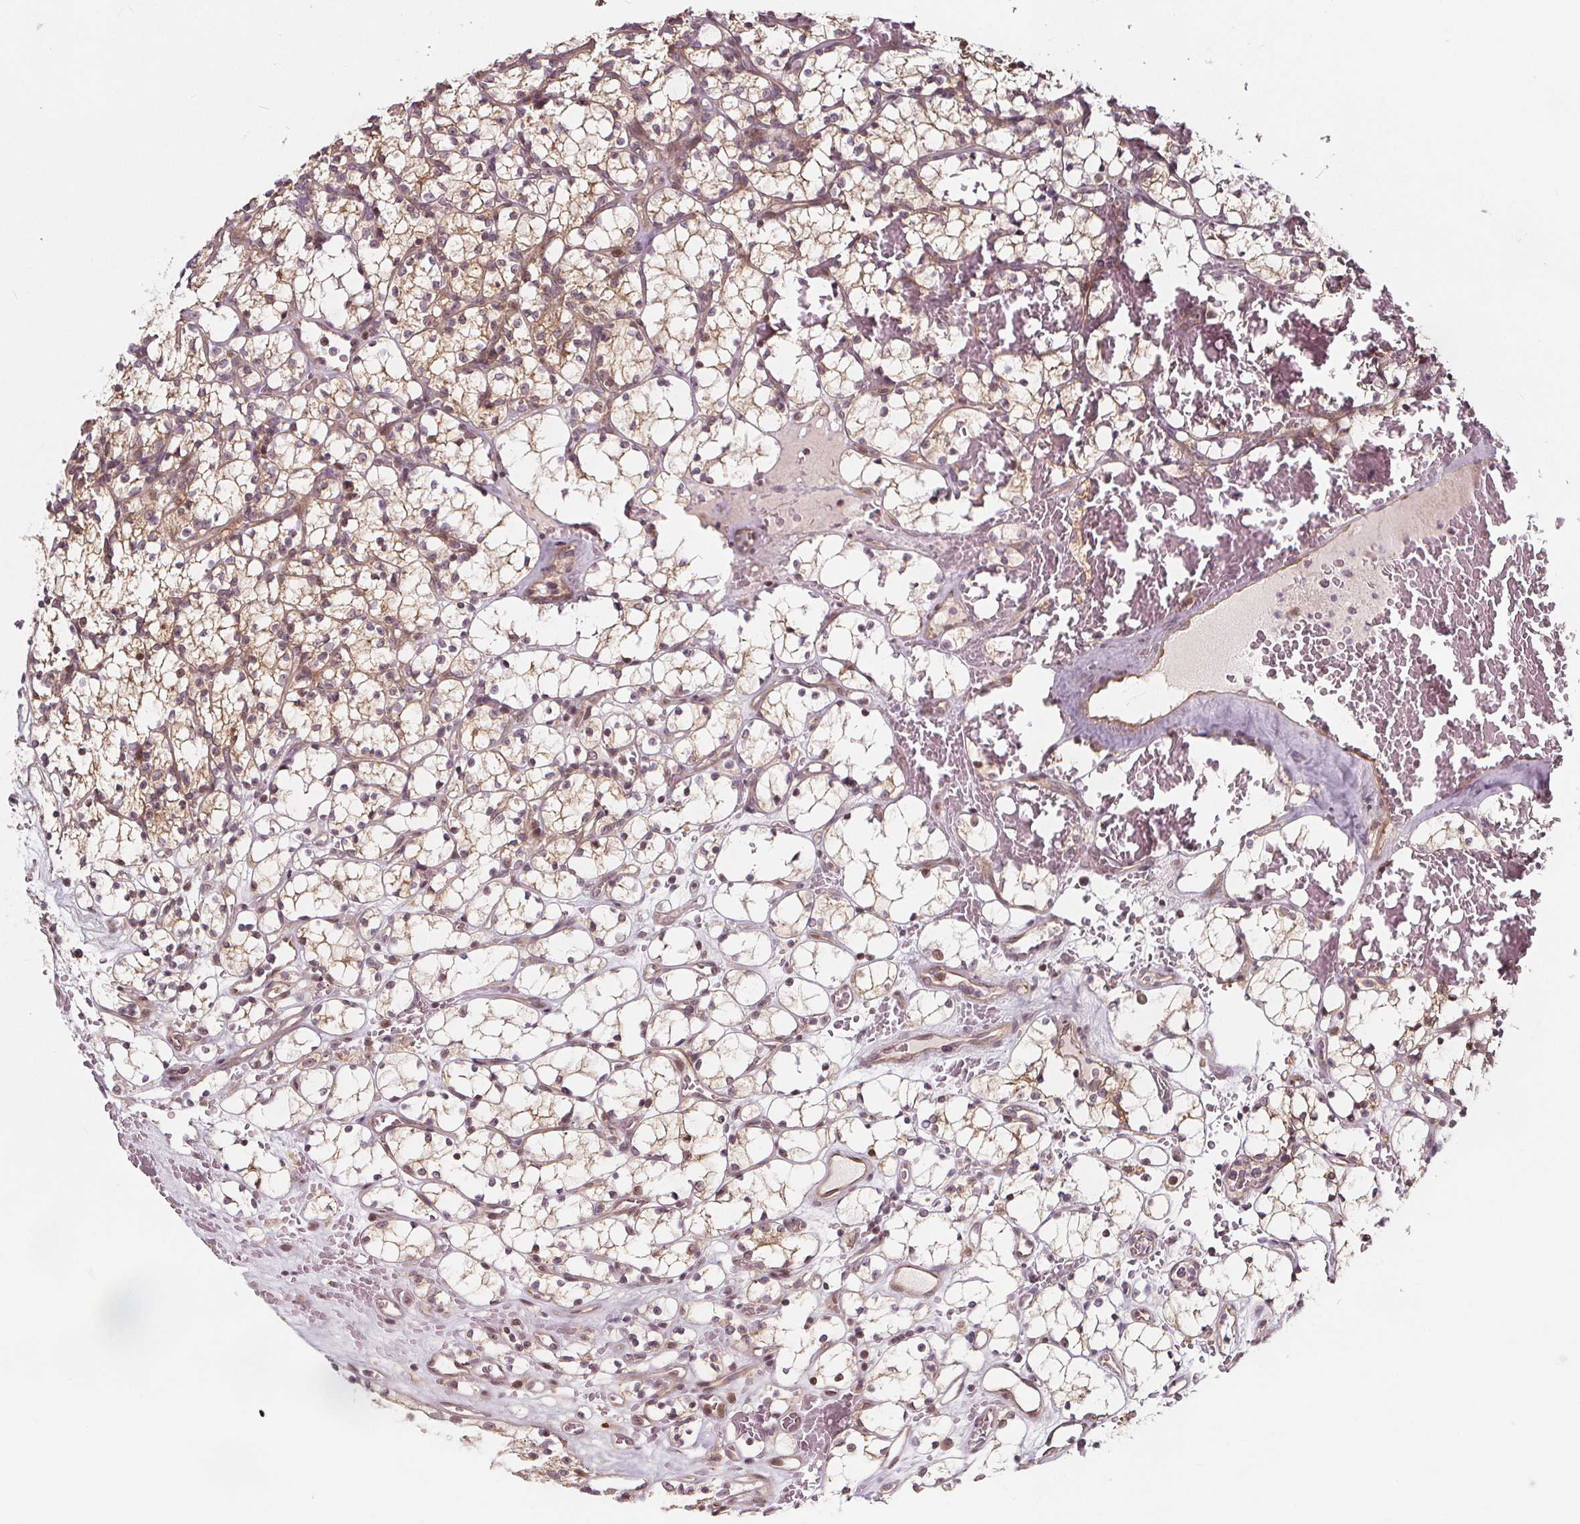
{"staining": {"intensity": "moderate", "quantity": "<25%", "location": "nuclear"}, "tissue": "renal cancer", "cell_type": "Tumor cells", "image_type": "cancer", "snomed": [{"axis": "morphology", "description": "Adenocarcinoma, NOS"}, {"axis": "topography", "description": "Kidney"}], "caption": "Immunohistochemical staining of human renal cancer shows low levels of moderate nuclear protein positivity in about <25% of tumor cells. The staining is performed using DAB (3,3'-diaminobenzidine) brown chromogen to label protein expression. The nuclei are counter-stained blue using hematoxylin.", "gene": "AKT1S1", "patient": {"sex": "female", "age": 69}}